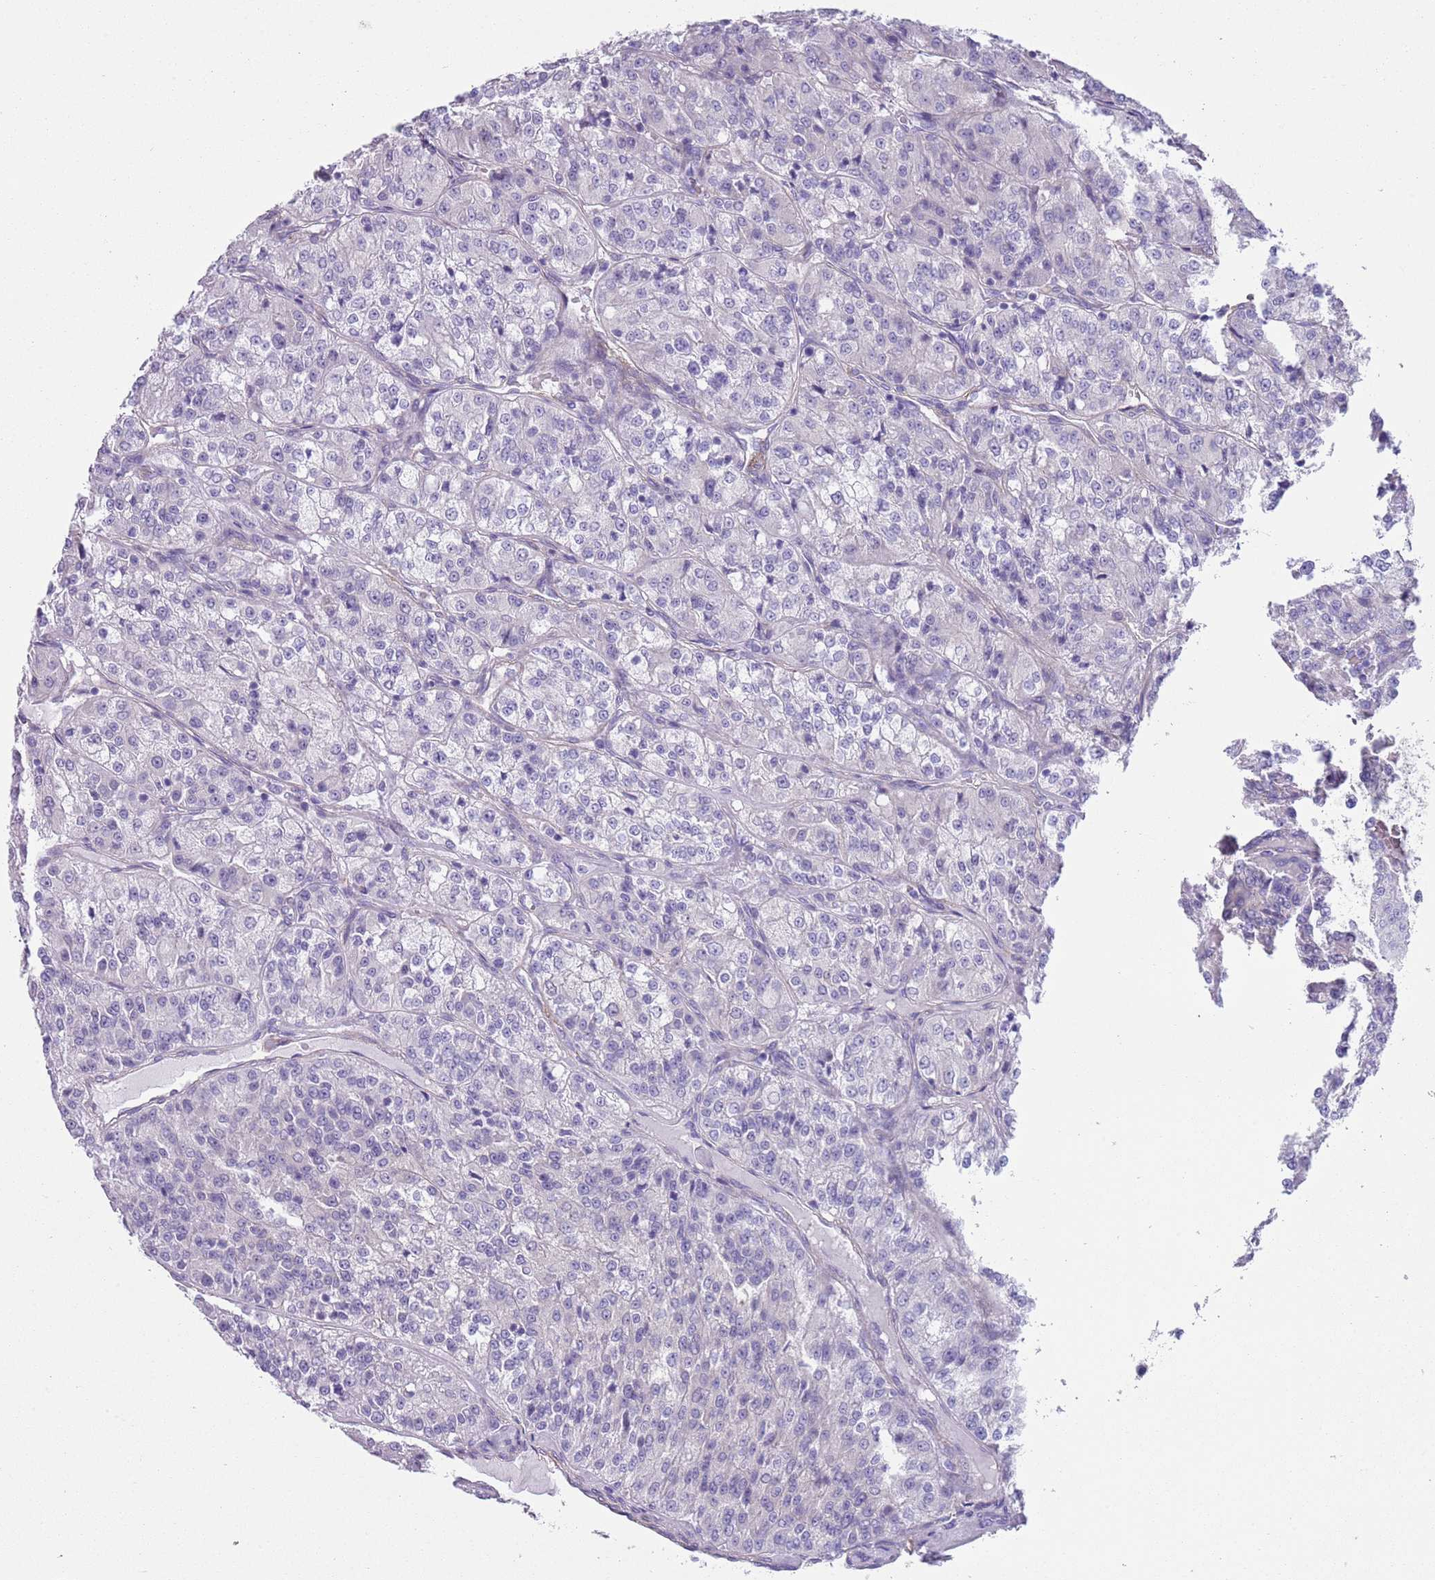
{"staining": {"intensity": "negative", "quantity": "none", "location": "none"}, "tissue": "renal cancer", "cell_type": "Tumor cells", "image_type": "cancer", "snomed": [{"axis": "morphology", "description": "Adenocarcinoma, NOS"}, {"axis": "topography", "description": "Kidney"}], "caption": "The photomicrograph exhibits no significant expression in tumor cells of adenocarcinoma (renal).", "gene": "TSGA13", "patient": {"sex": "female", "age": 63}}